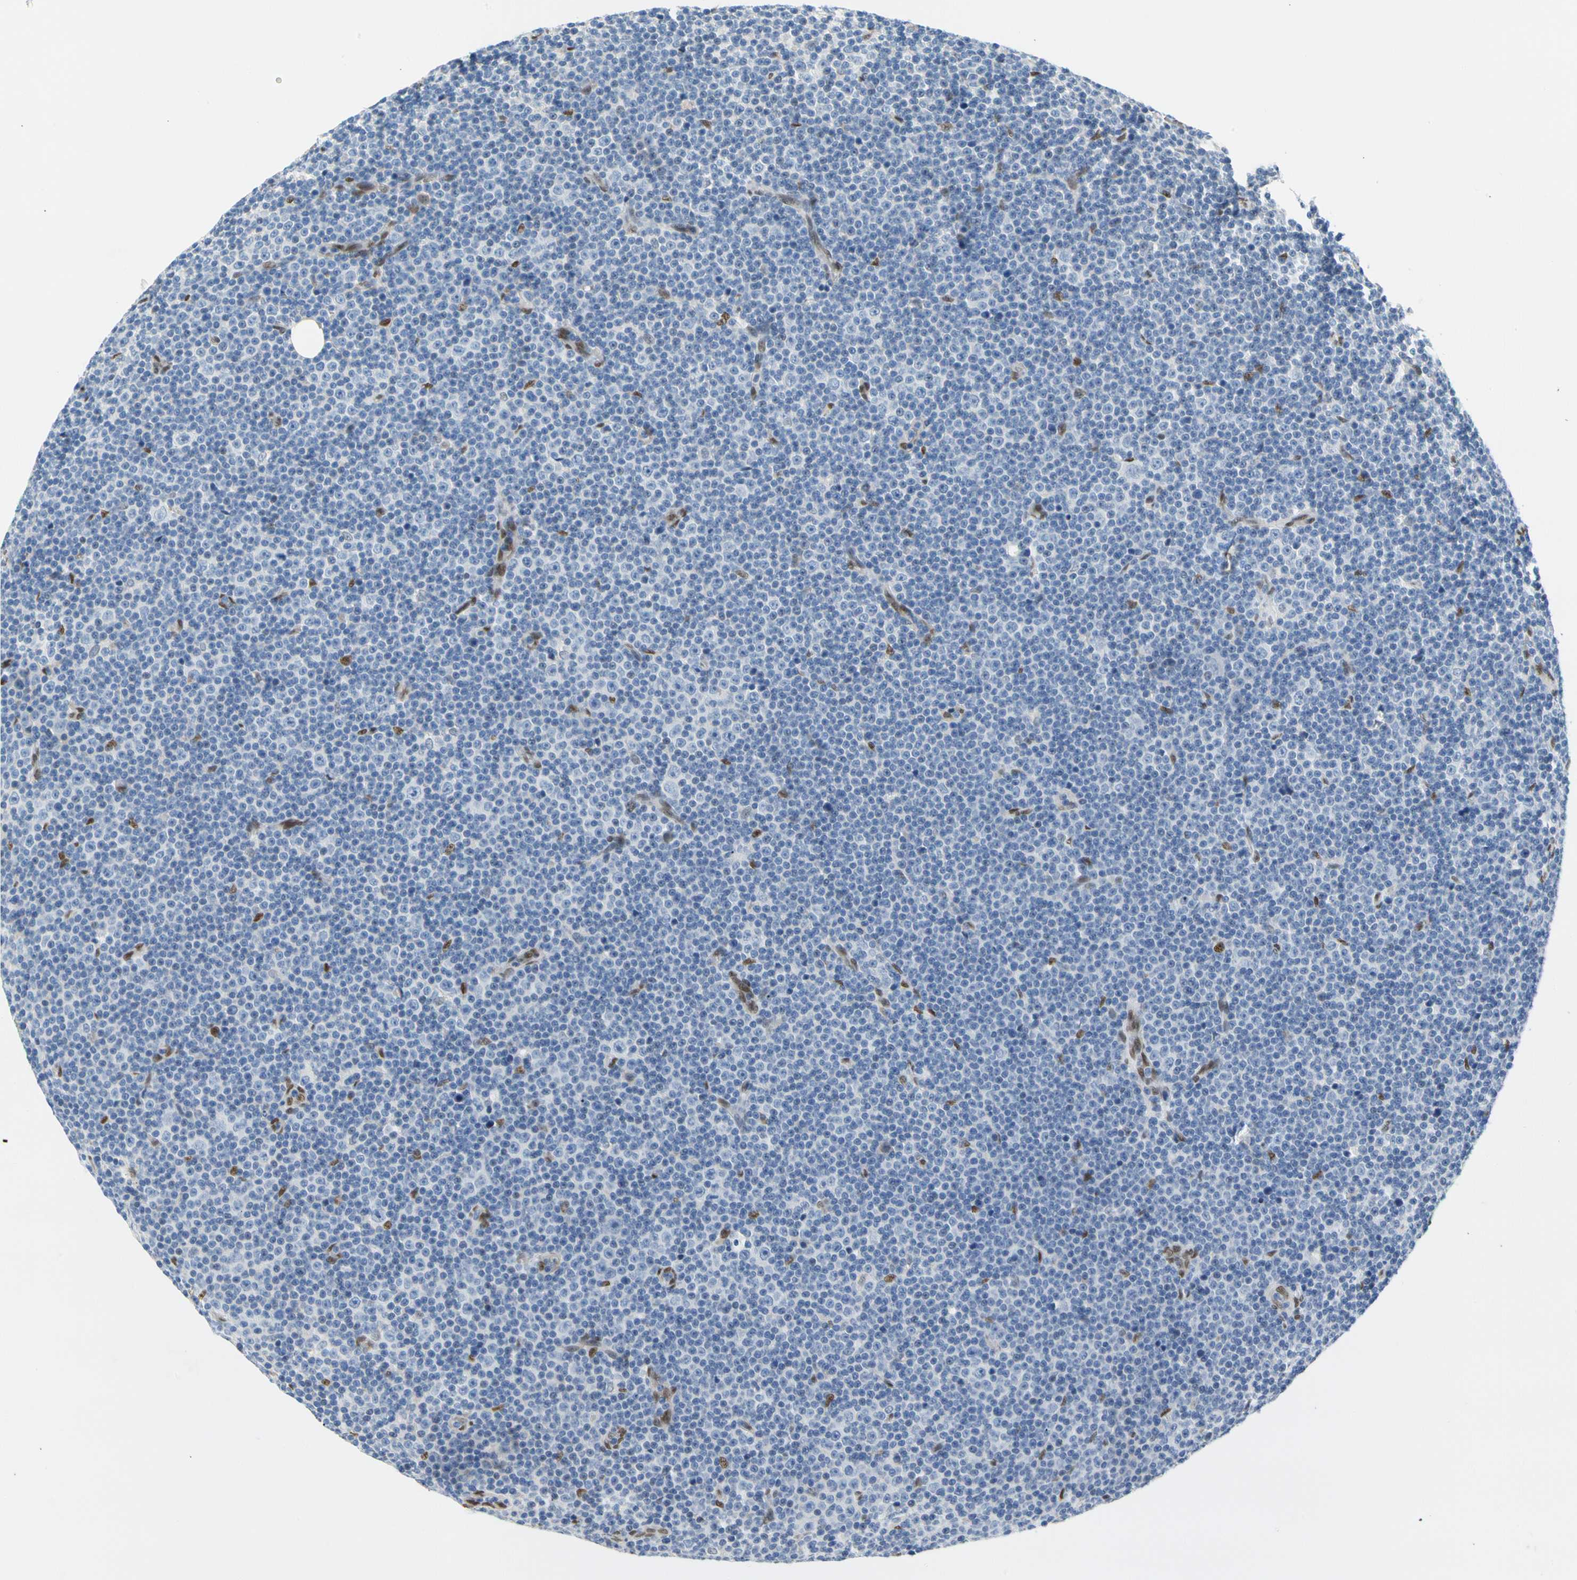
{"staining": {"intensity": "negative", "quantity": "none", "location": "none"}, "tissue": "lymphoma", "cell_type": "Tumor cells", "image_type": "cancer", "snomed": [{"axis": "morphology", "description": "Malignant lymphoma, non-Hodgkin's type, Low grade"}, {"axis": "topography", "description": "Lymph node"}], "caption": "The image demonstrates no significant staining in tumor cells of low-grade malignant lymphoma, non-Hodgkin's type.", "gene": "NFIA", "patient": {"sex": "female", "age": 67}}